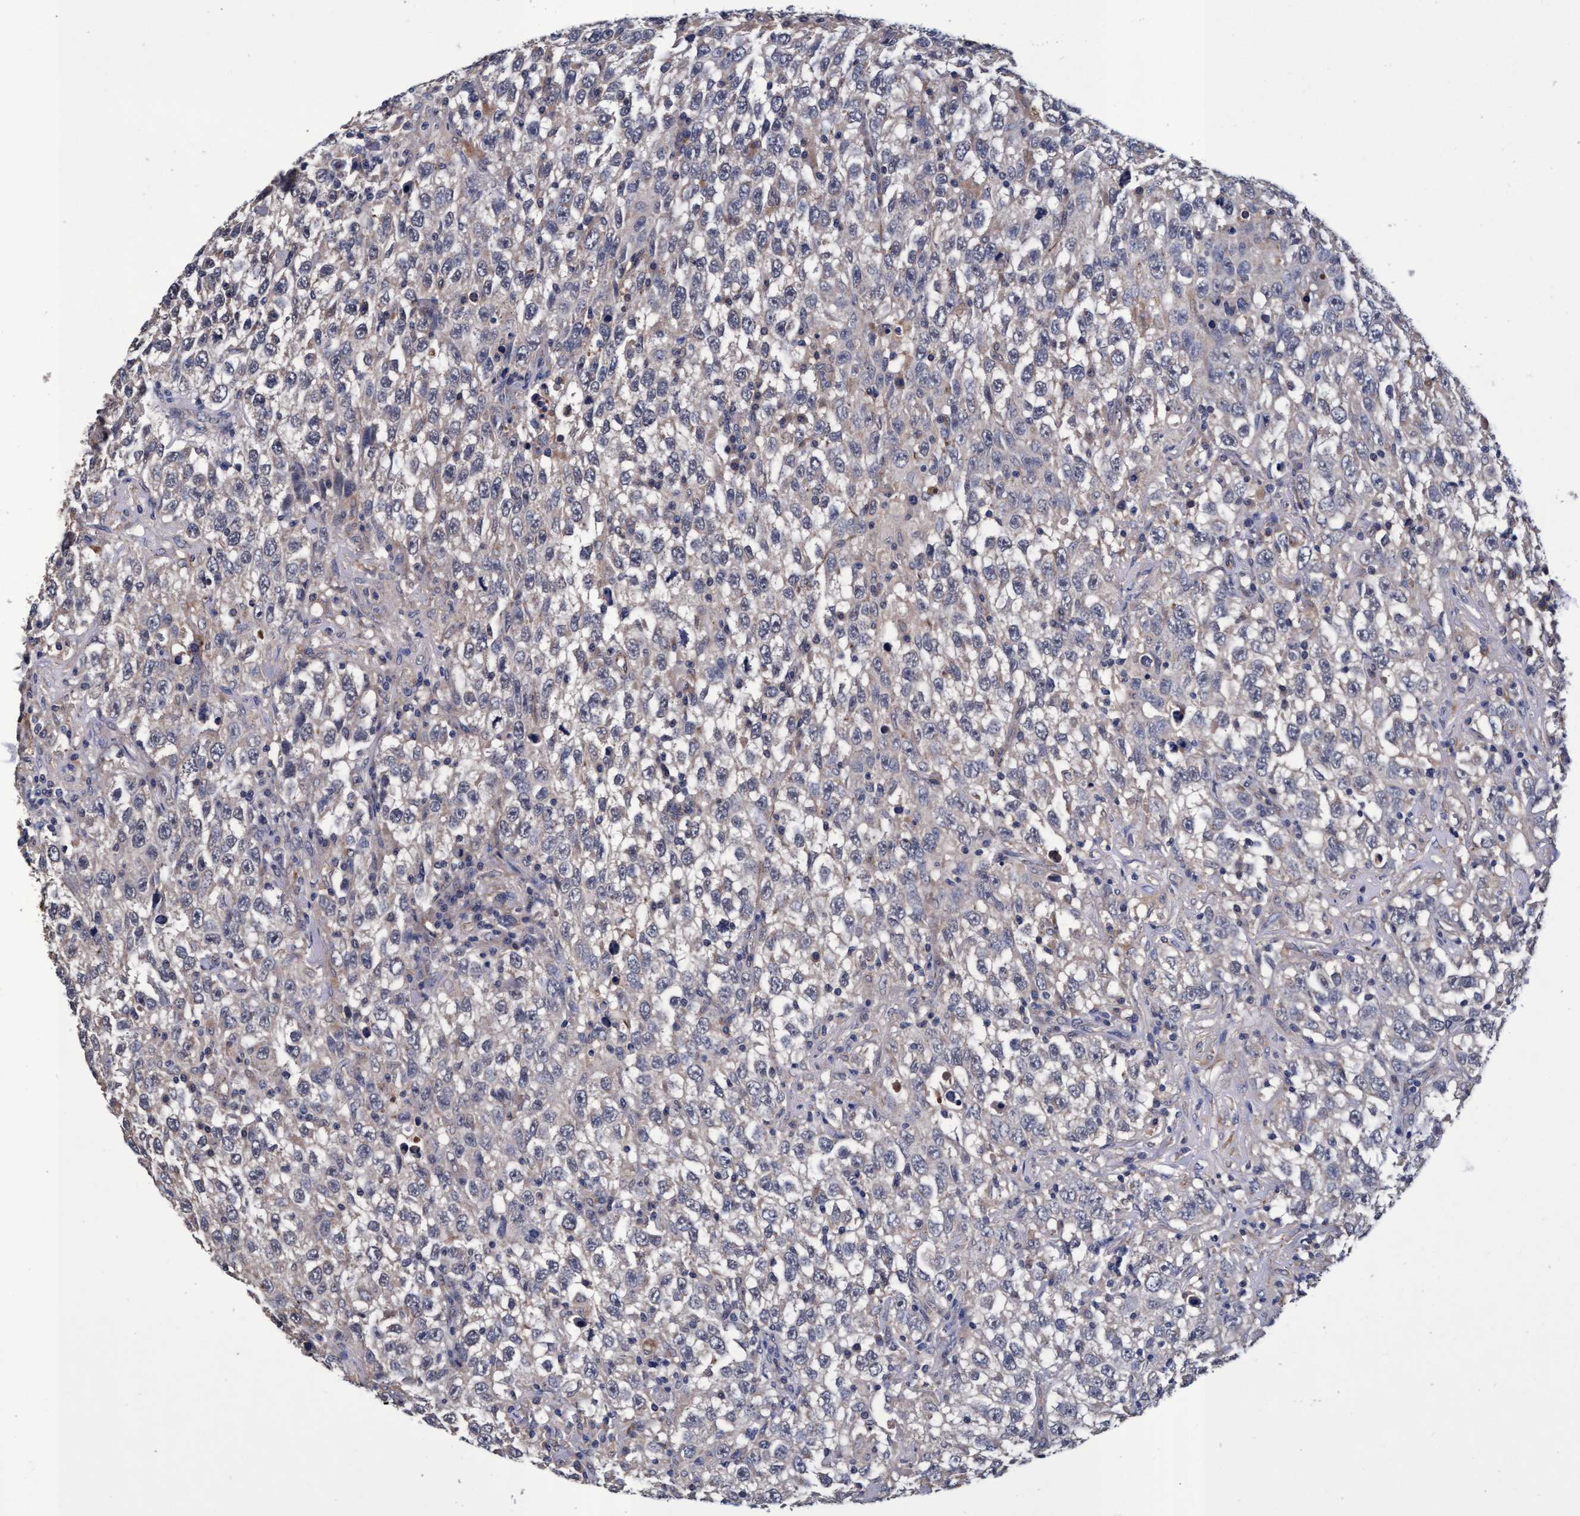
{"staining": {"intensity": "negative", "quantity": "none", "location": "none"}, "tissue": "testis cancer", "cell_type": "Tumor cells", "image_type": "cancer", "snomed": [{"axis": "morphology", "description": "Seminoma, NOS"}, {"axis": "topography", "description": "Testis"}], "caption": "This is an IHC photomicrograph of human testis seminoma. There is no positivity in tumor cells.", "gene": "CPQ", "patient": {"sex": "male", "age": 41}}